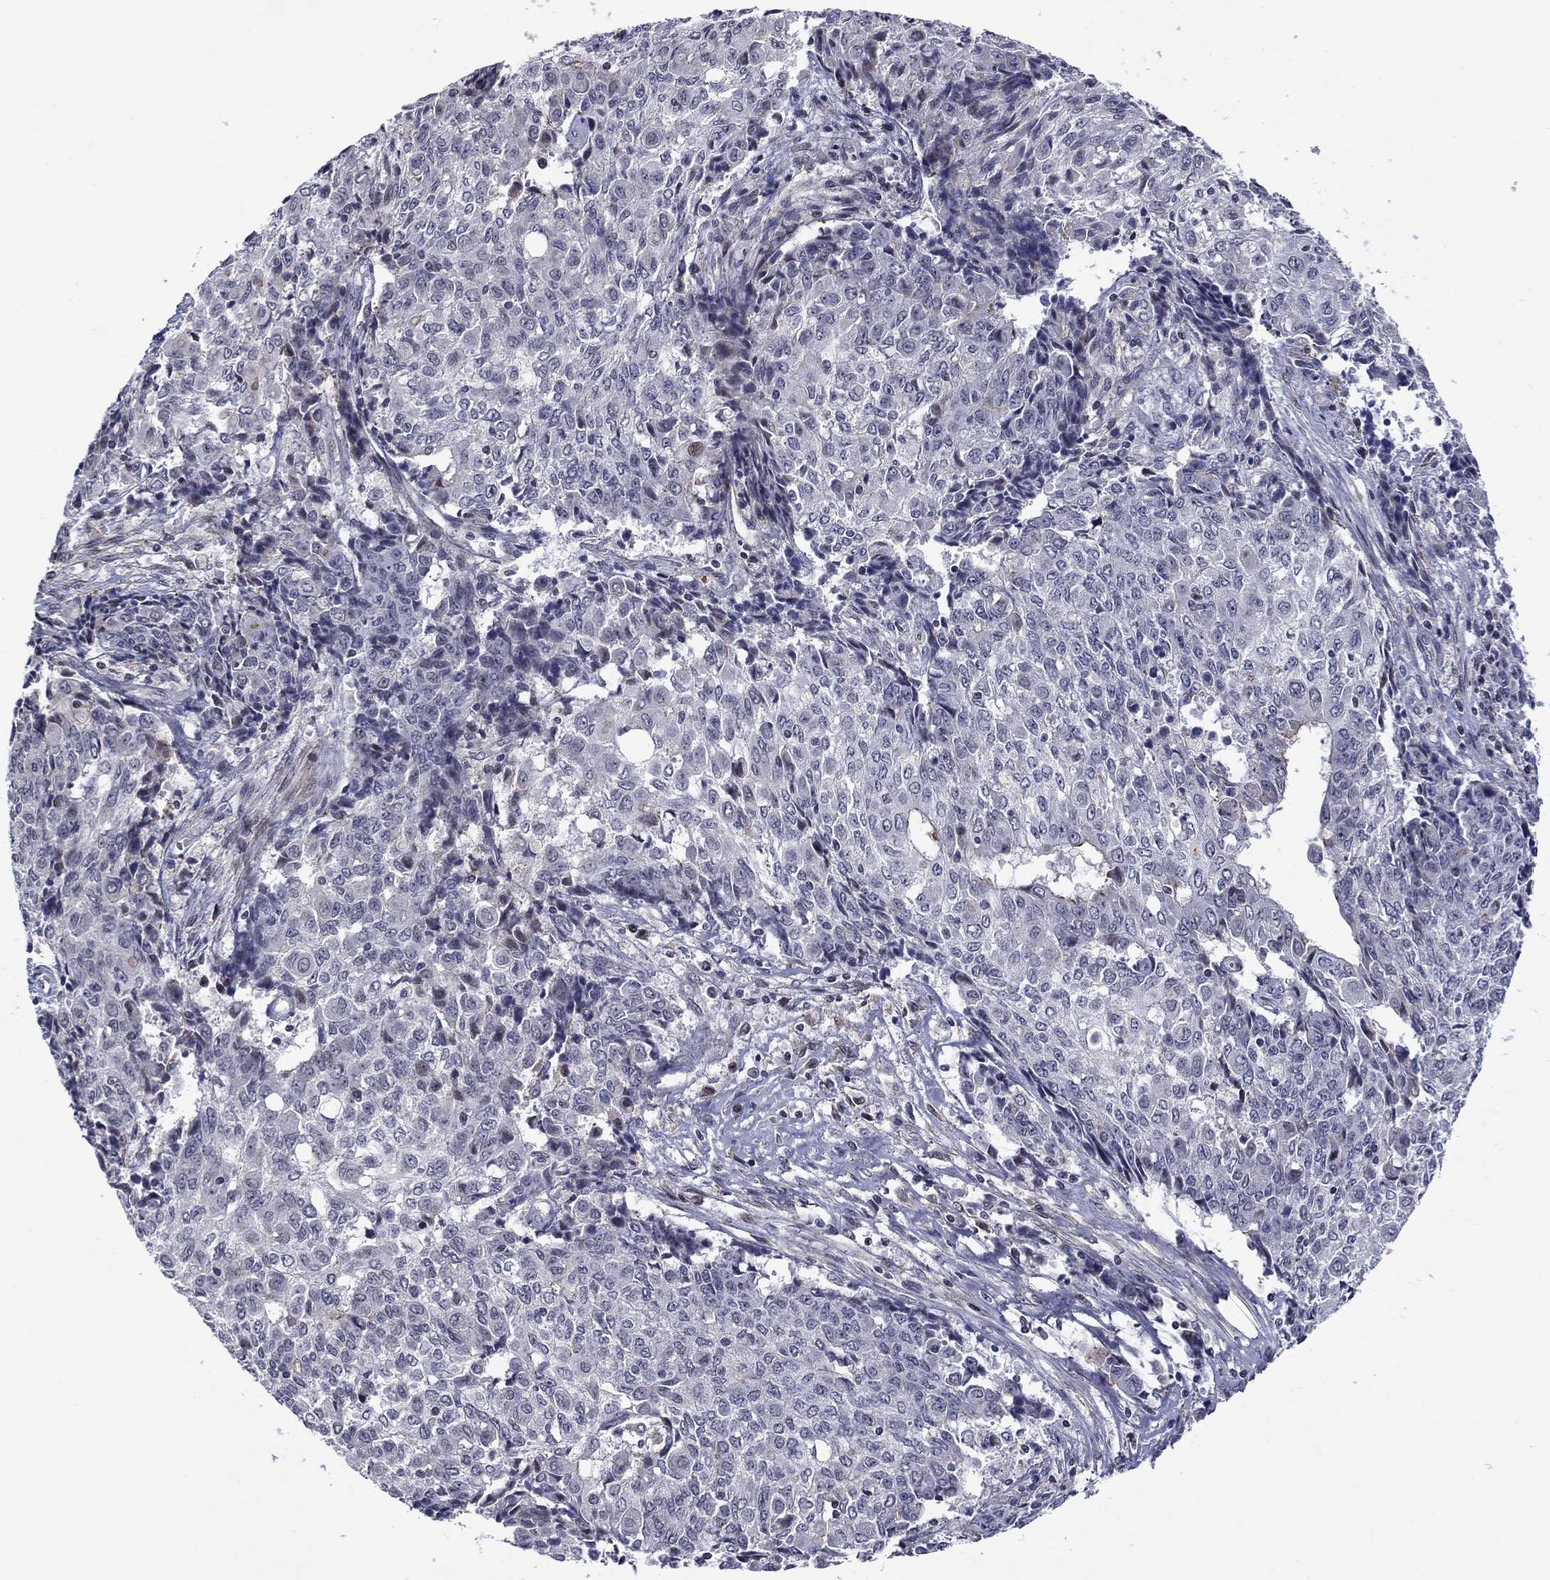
{"staining": {"intensity": "negative", "quantity": "none", "location": "none"}, "tissue": "ovarian cancer", "cell_type": "Tumor cells", "image_type": "cancer", "snomed": [{"axis": "morphology", "description": "Carcinoma, endometroid"}, {"axis": "topography", "description": "Ovary"}], "caption": "A micrograph of human ovarian cancer is negative for staining in tumor cells.", "gene": "B3GAT1", "patient": {"sex": "female", "age": 42}}